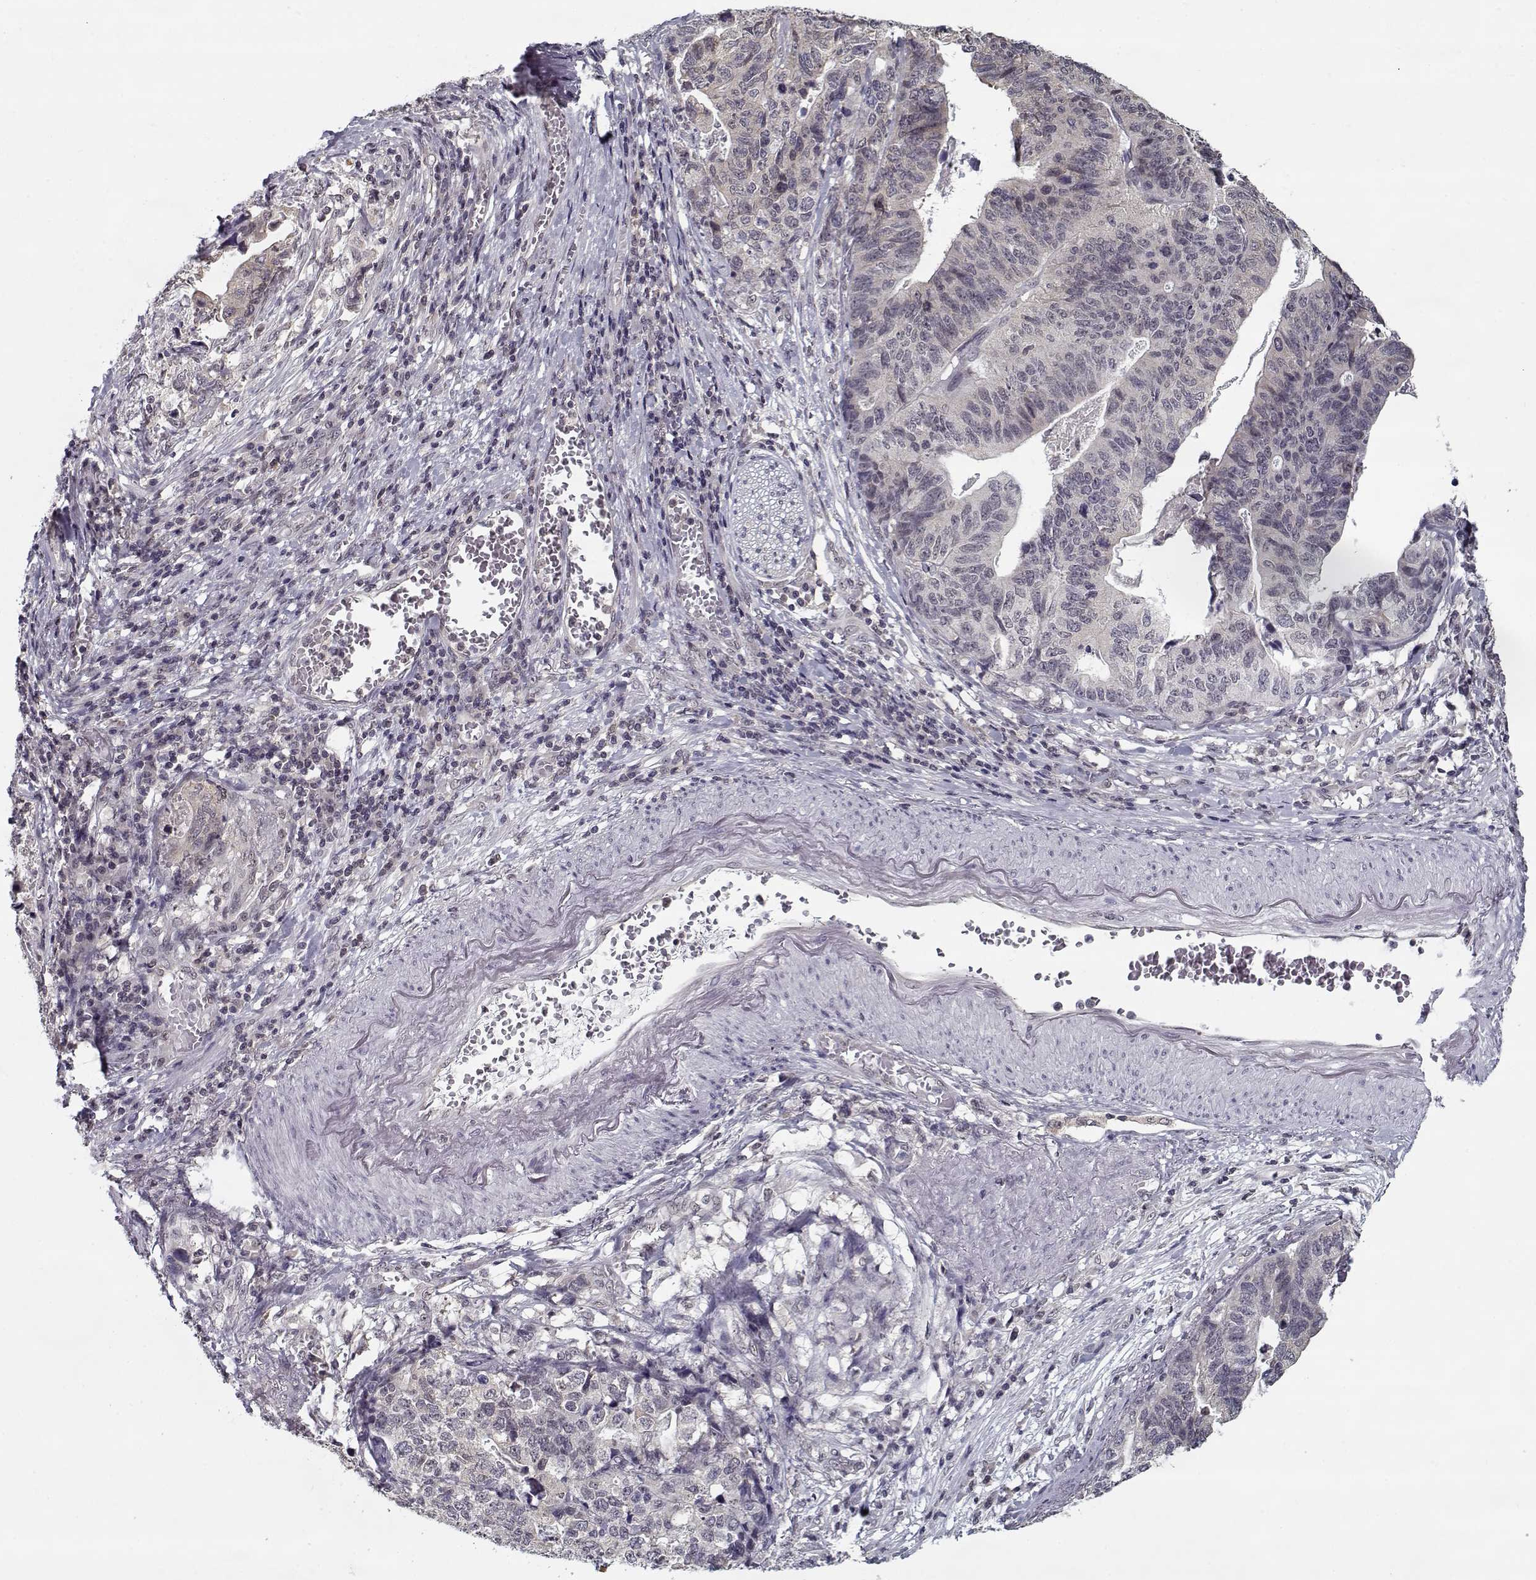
{"staining": {"intensity": "negative", "quantity": "none", "location": "none"}, "tissue": "stomach cancer", "cell_type": "Tumor cells", "image_type": "cancer", "snomed": [{"axis": "morphology", "description": "Adenocarcinoma, NOS"}, {"axis": "topography", "description": "Stomach, upper"}], "caption": "Tumor cells are negative for protein expression in human stomach cancer (adenocarcinoma). Nuclei are stained in blue.", "gene": "TESPA1", "patient": {"sex": "female", "age": 67}}